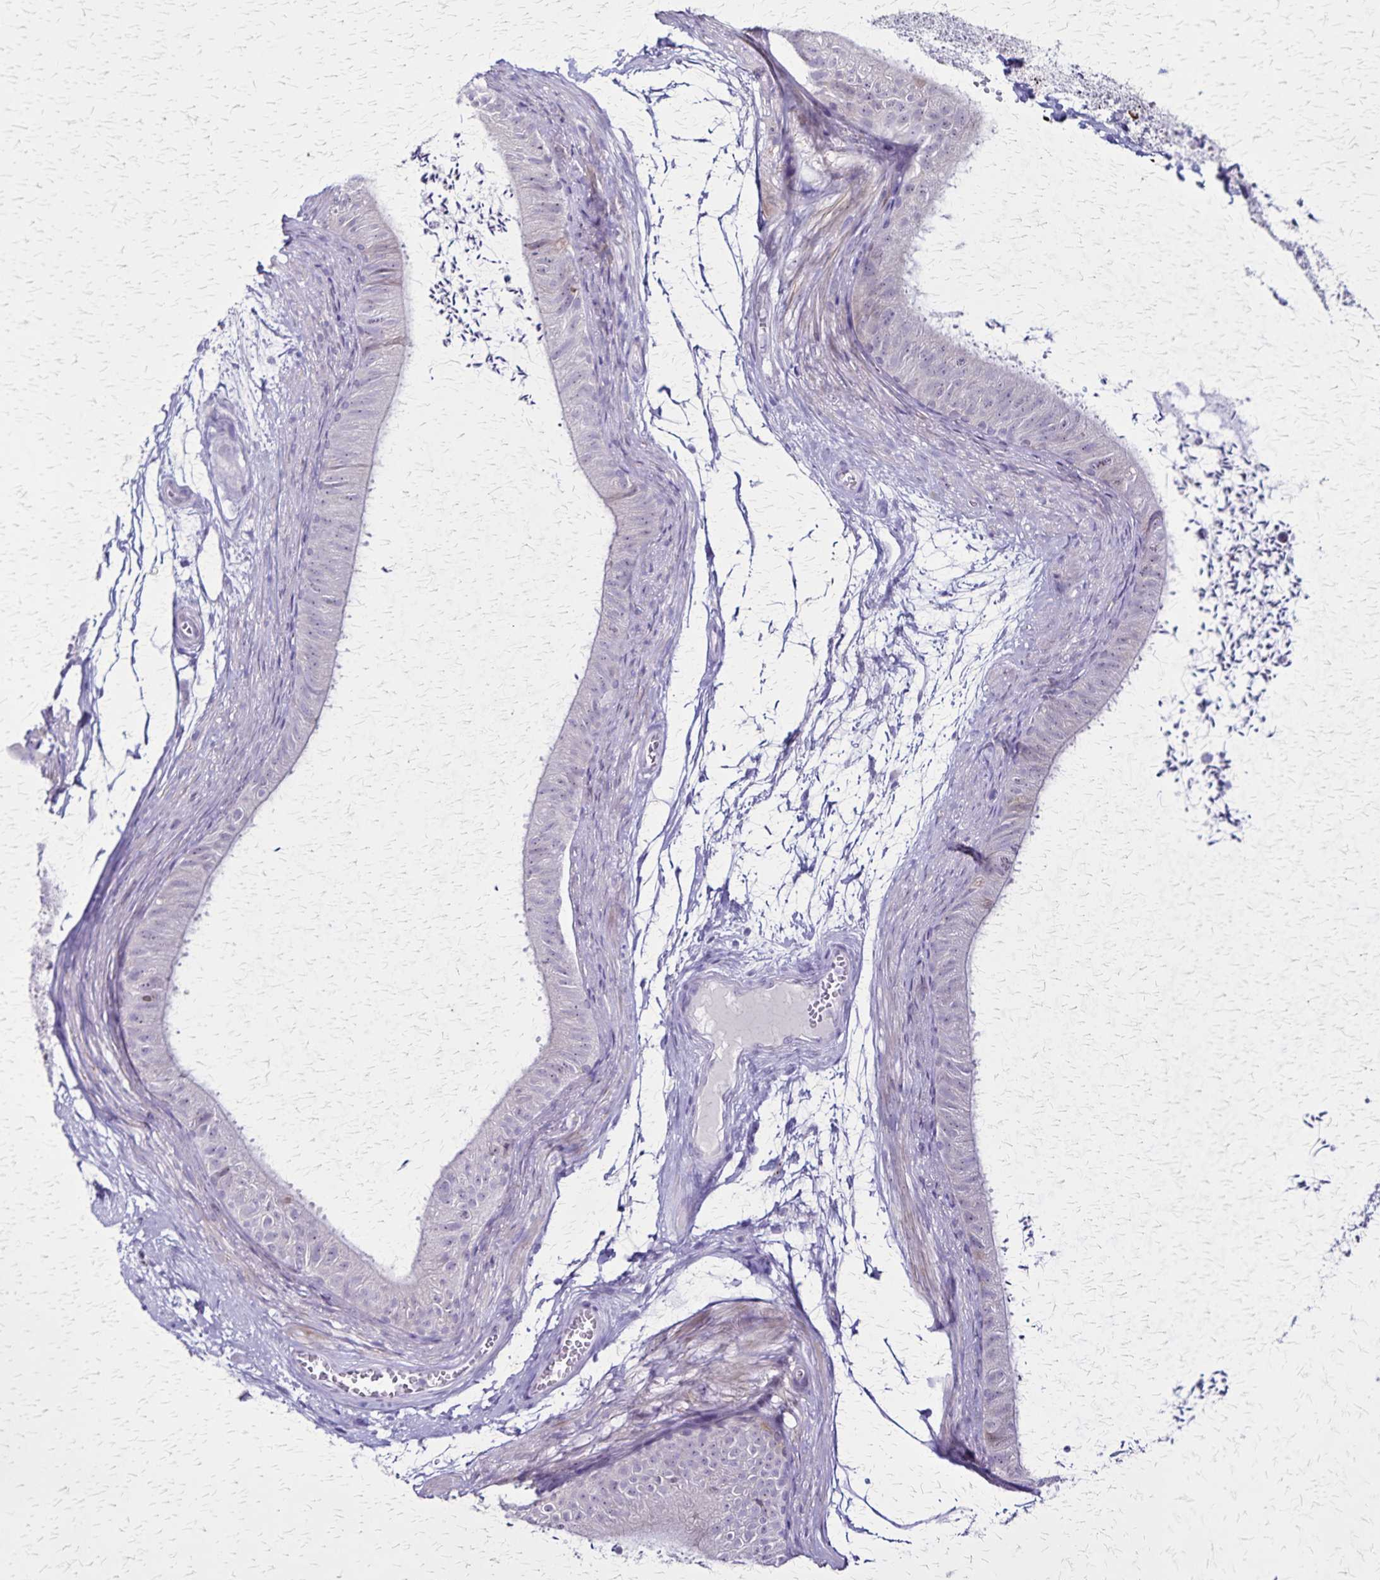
{"staining": {"intensity": "moderate", "quantity": "<25%", "location": "cytoplasmic/membranous"}, "tissue": "epididymis", "cell_type": "Glandular cells", "image_type": "normal", "snomed": [{"axis": "morphology", "description": "Normal tissue, NOS"}, {"axis": "topography", "description": "Epididymis, spermatic cord, NOS"}, {"axis": "topography", "description": "Epididymis"}, {"axis": "topography", "description": "Peripheral nerve tissue"}], "caption": "Protein expression analysis of unremarkable epididymis displays moderate cytoplasmic/membranous positivity in about <25% of glandular cells. The protein is stained brown, and the nuclei are stained in blue (DAB IHC with brightfield microscopy, high magnification).", "gene": "OR51B5", "patient": {"sex": "male", "age": 29}}